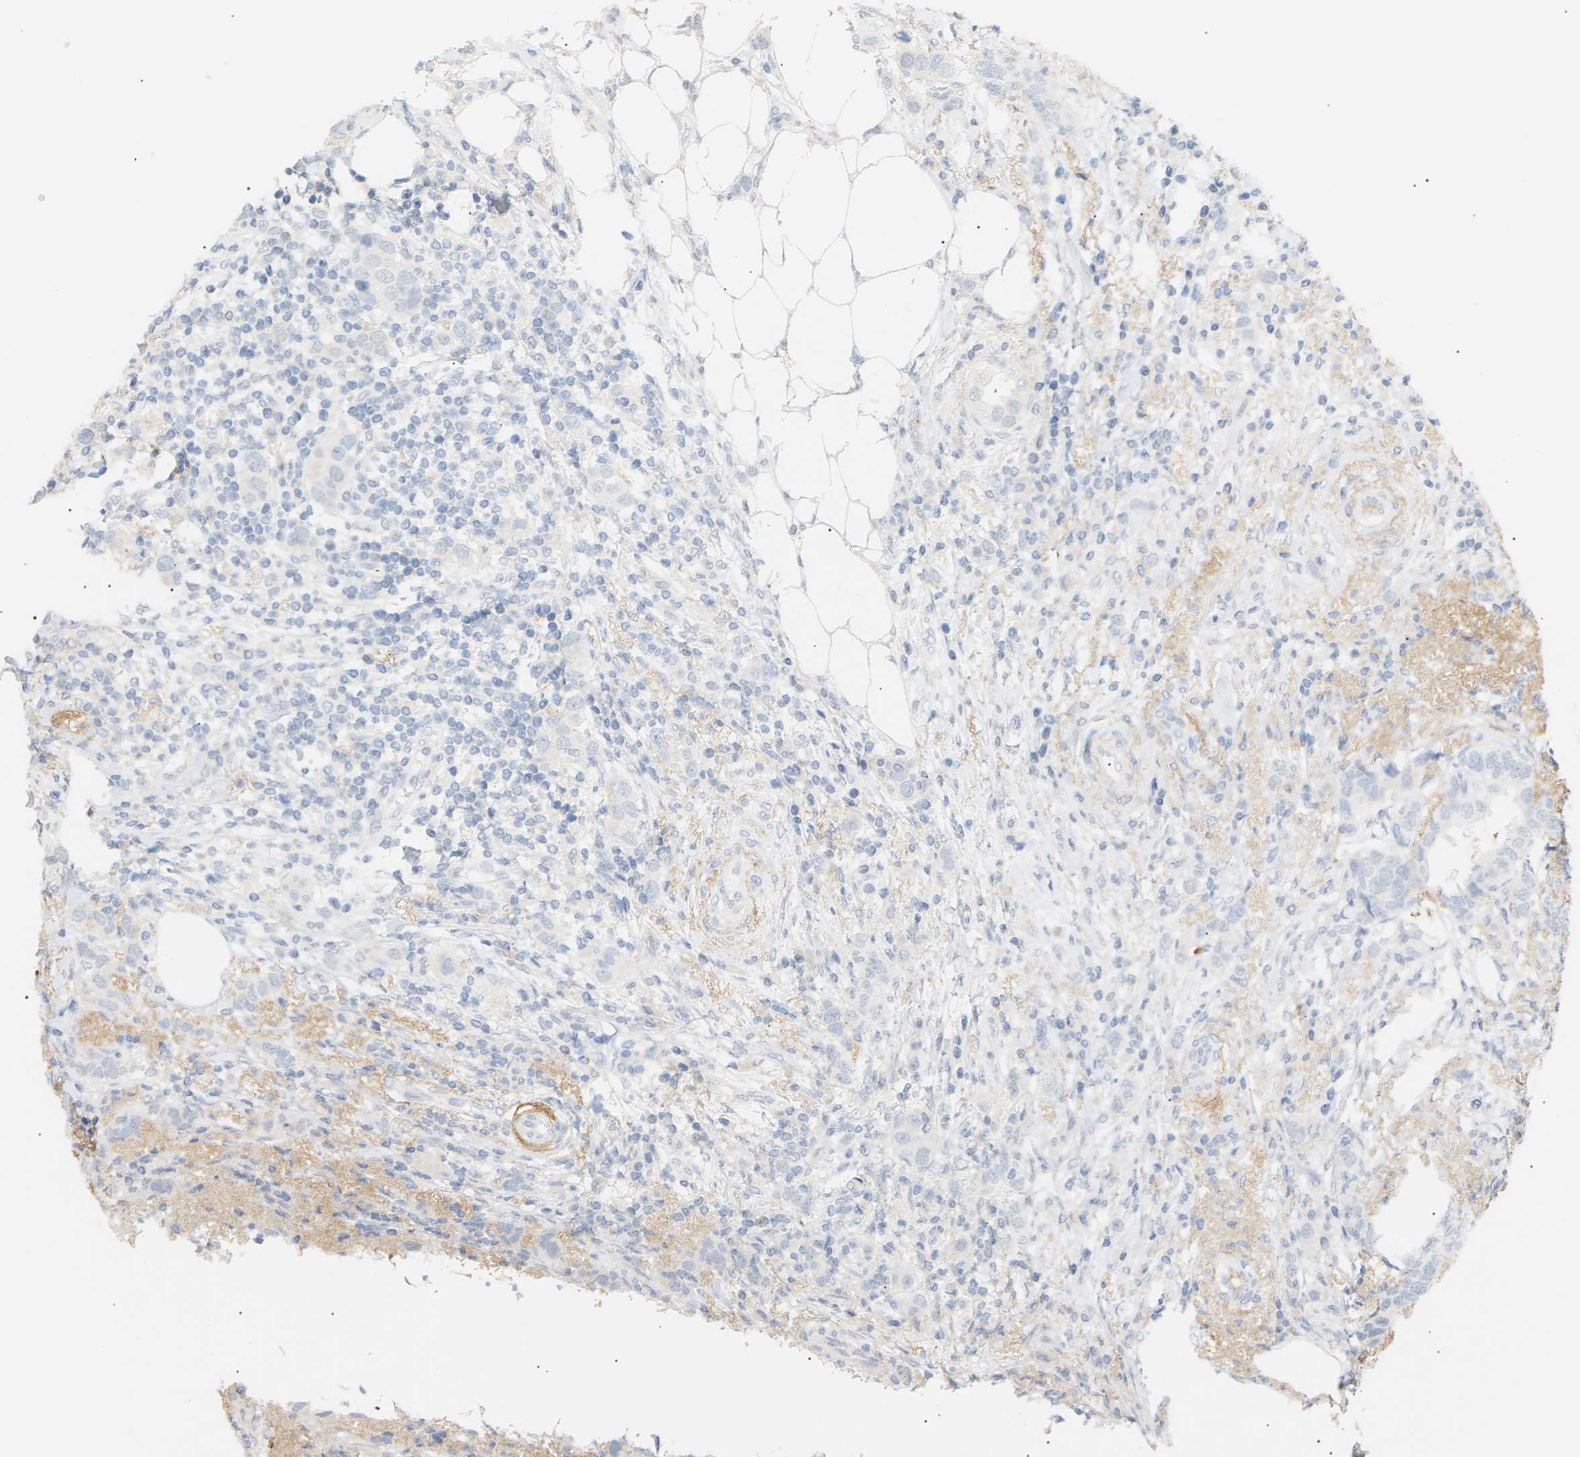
{"staining": {"intensity": "negative", "quantity": "none", "location": "none"}, "tissue": "breast cancer", "cell_type": "Tumor cells", "image_type": "cancer", "snomed": [{"axis": "morphology", "description": "Duct carcinoma"}, {"axis": "topography", "description": "Breast"}], "caption": "Breast cancer stained for a protein using immunohistochemistry (IHC) demonstrates no staining tumor cells.", "gene": "CLU", "patient": {"sex": "female", "age": 50}}